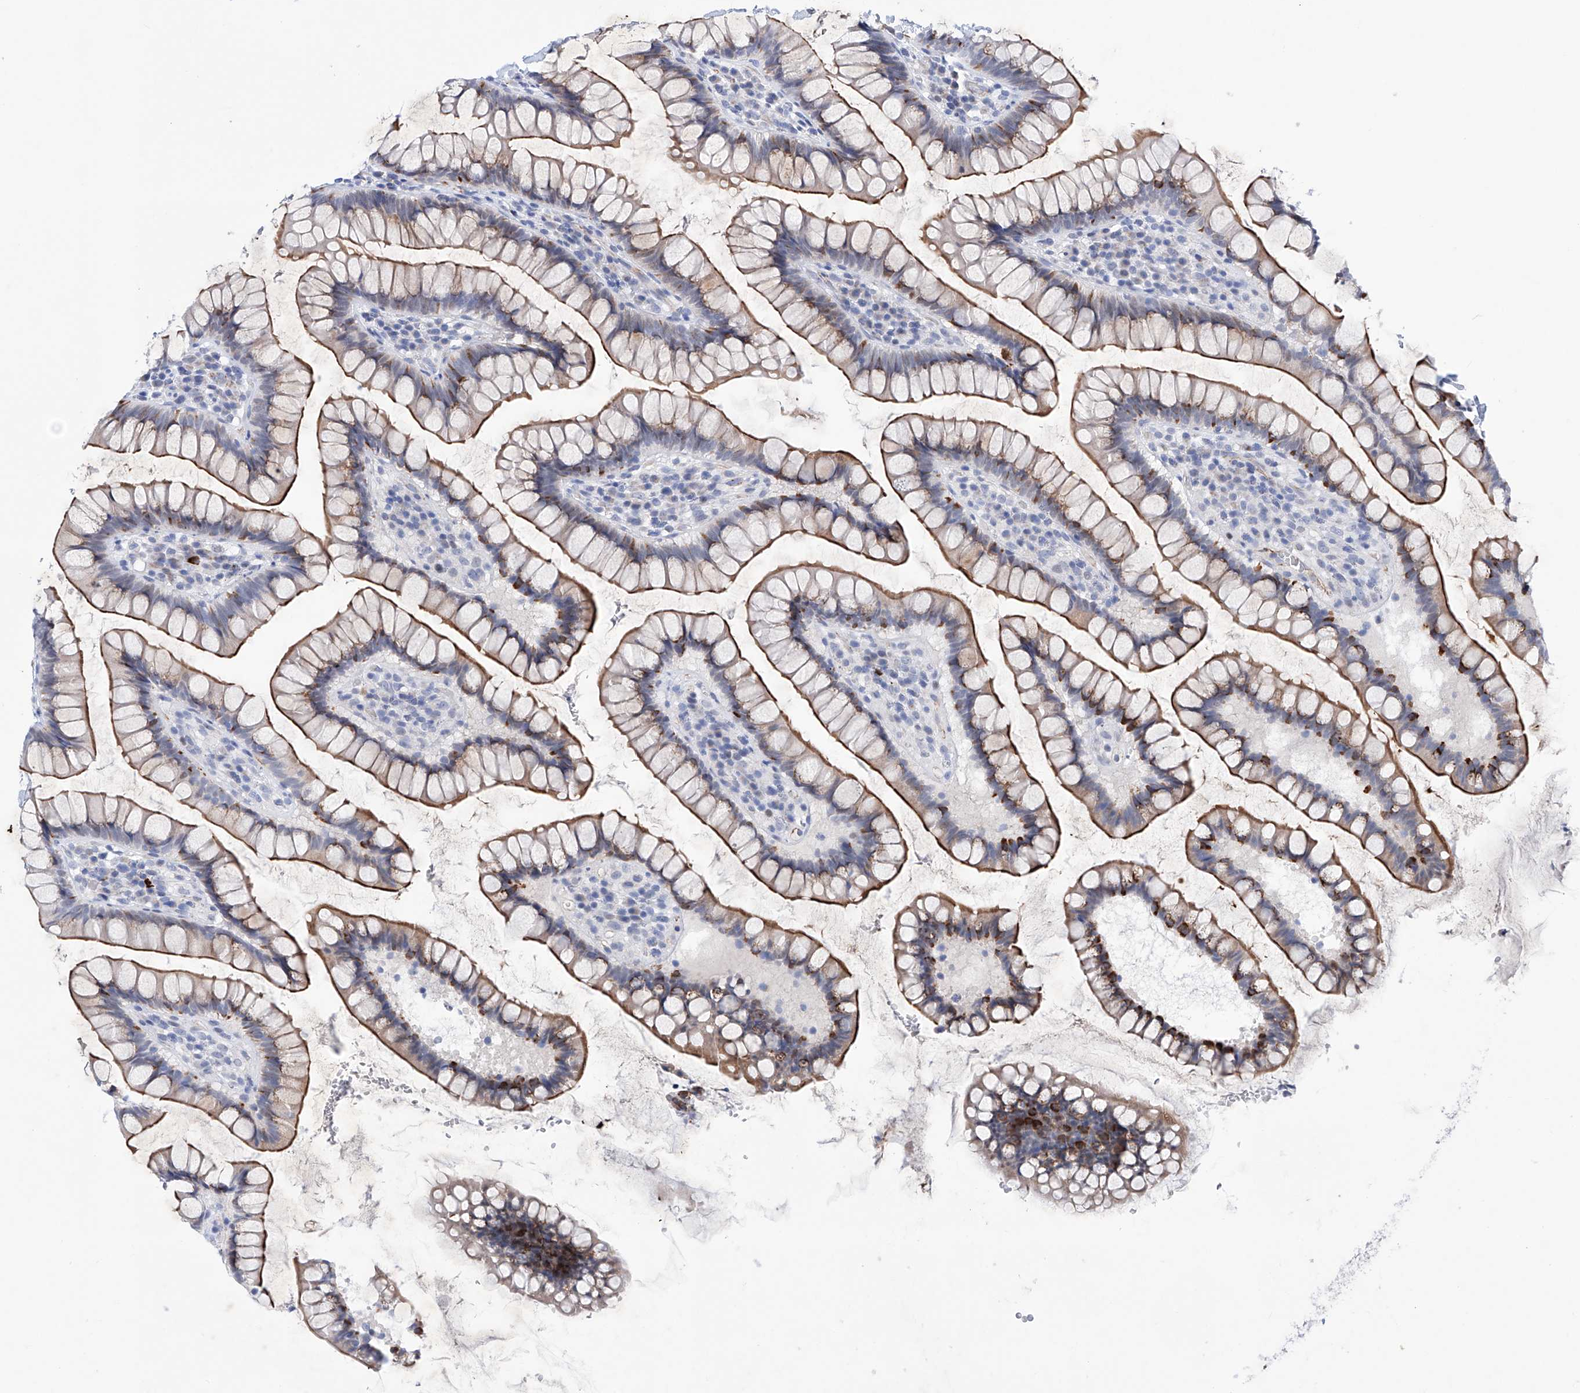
{"staining": {"intensity": "negative", "quantity": "none", "location": "none"}, "tissue": "colon", "cell_type": "Endothelial cells", "image_type": "normal", "snomed": [{"axis": "morphology", "description": "Normal tissue, NOS"}, {"axis": "topography", "description": "Colon"}], "caption": "Immunohistochemistry (IHC) micrograph of benign human colon stained for a protein (brown), which displays no expression in endothelial cells.", "gene": "ETV7", "patient": {"sex": "female", "age": 79}}